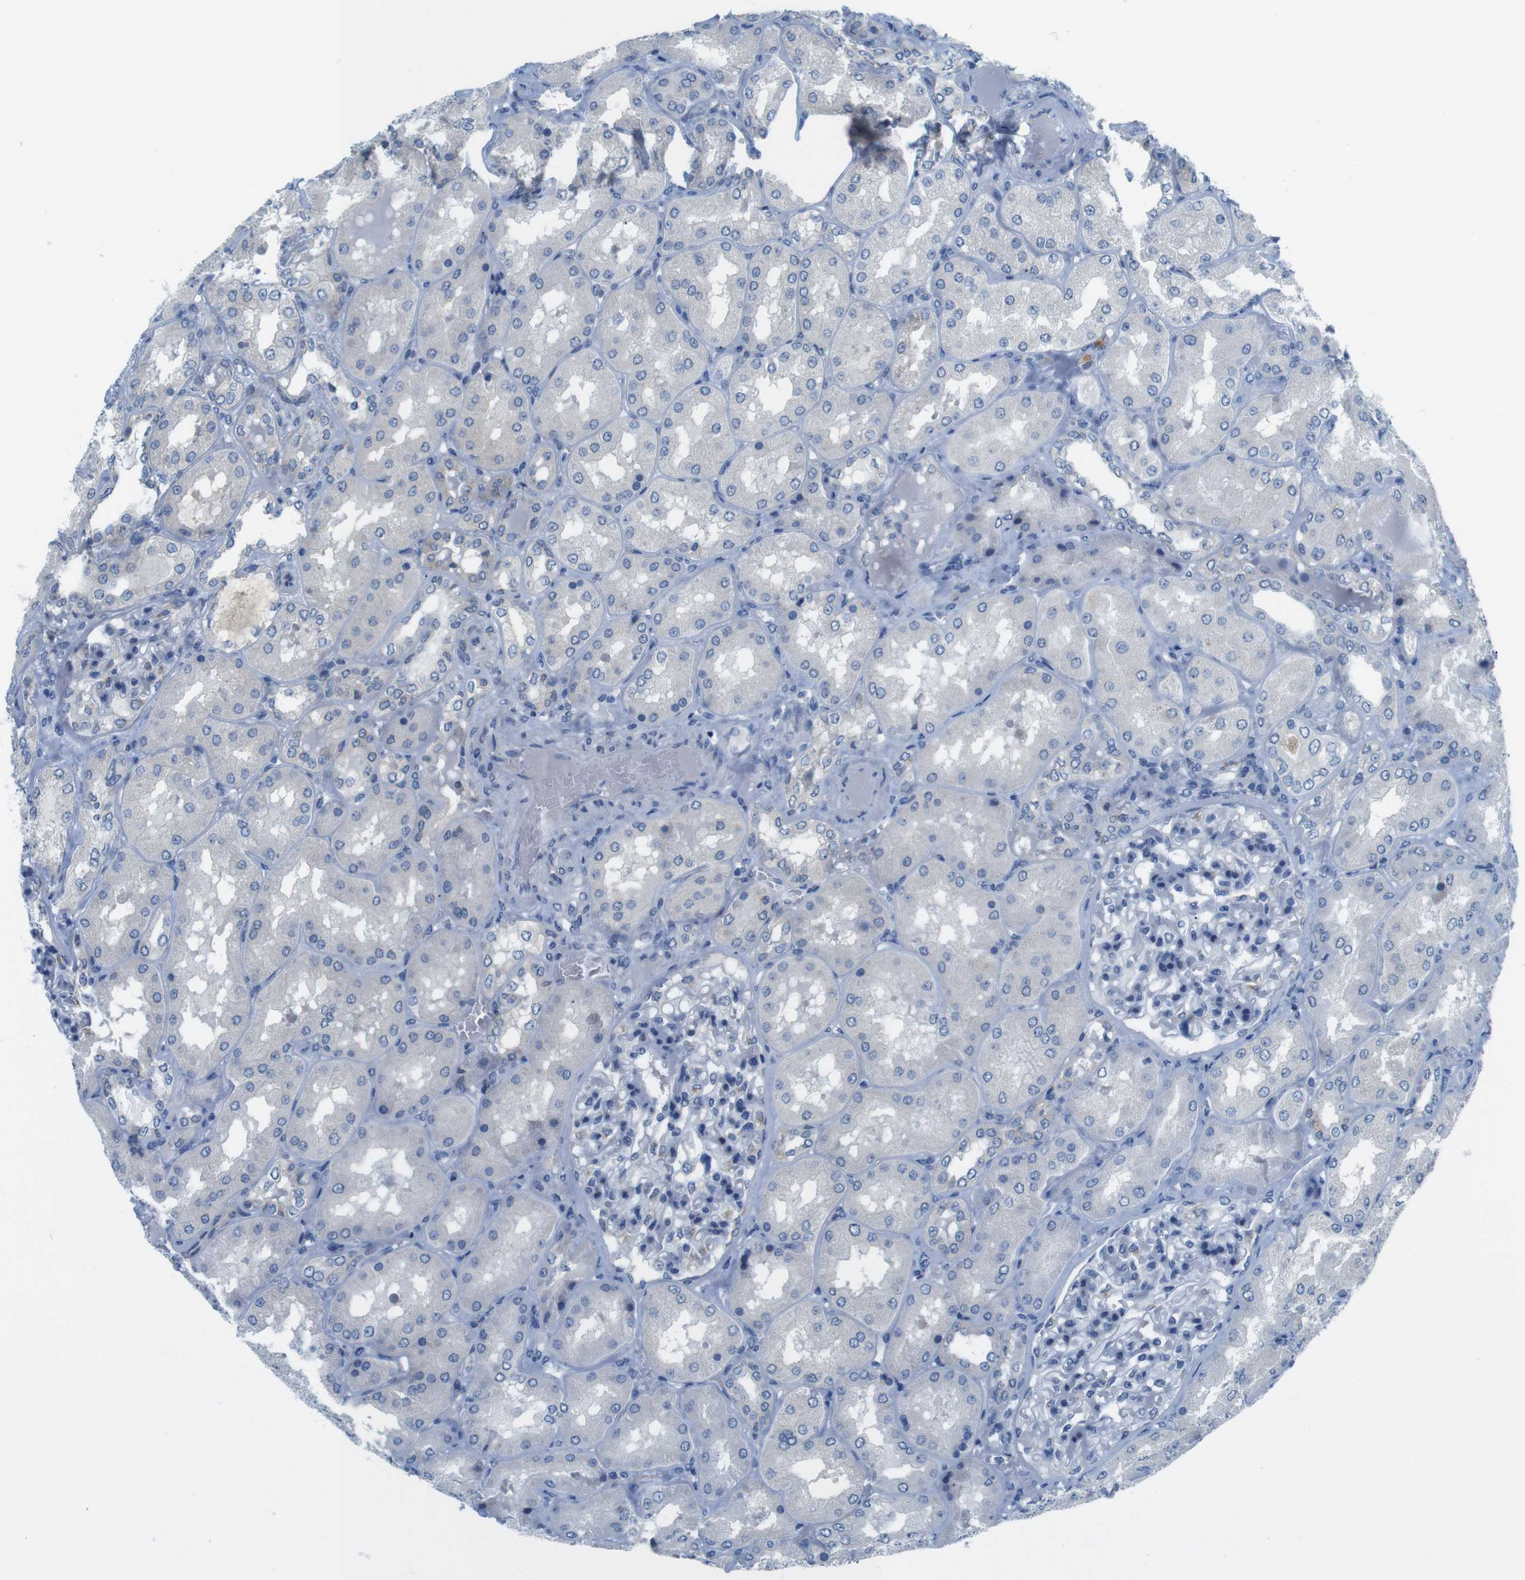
{"staining": {"intensity": "negative", "quantity": "none", "location": "none"}, "tissue": "kidney", "cell_type": "Cells in glomeruli", "image_type": "normal", "snomed": [{"axis": "morphology", "description": "Normal tissue, NOS"}, {"axis": "topography", "description": "Kidney"}], "caption": "A high-resolution image shows immunohistochemistry (IHC) staining of benign kidney, which exhibits no significant staining in cells in glomeruli. (DAB (3,3'-diaminobenzidine) IHC with hematoxylin counter stain).", "gene": "GOLGA2", "patient": {"sex": "female", "age": 56}}